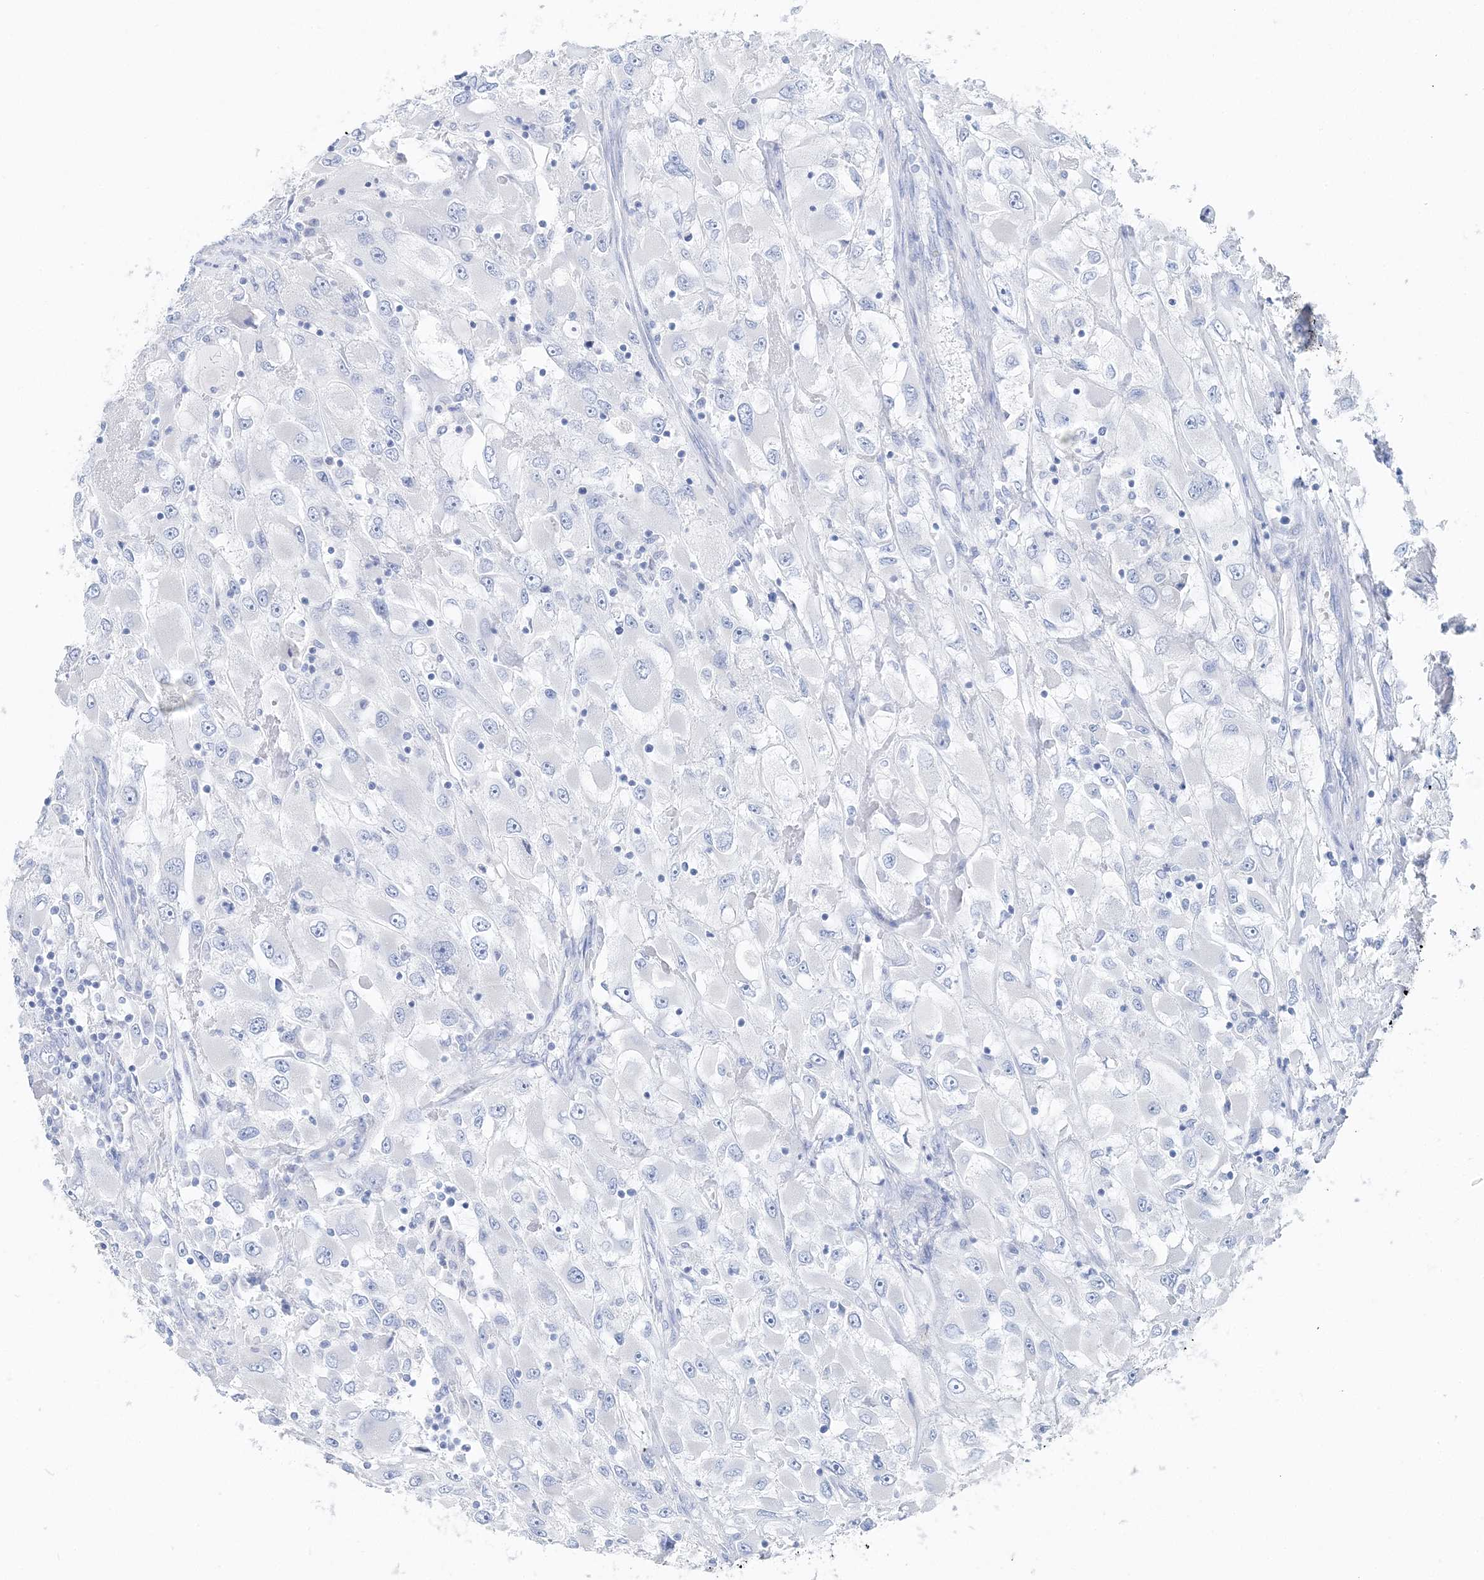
{"staining": {"intensity": "negative", "quantity": "none", "location": "none"}, "tissue": "renal cancer", "cell_type": "Tumor cells", "image_type": "cancer", "snomed": [{"axis": "morphology", "description": "Adenocarcinoma, NOS"}, {"axis": "topography", "description": "Kidney"}], "caption": "There is no significant expression in tumor cells of renal cancer.", "gene": "TSPYL6", "patient": {"sex": "female", "age": 52}}